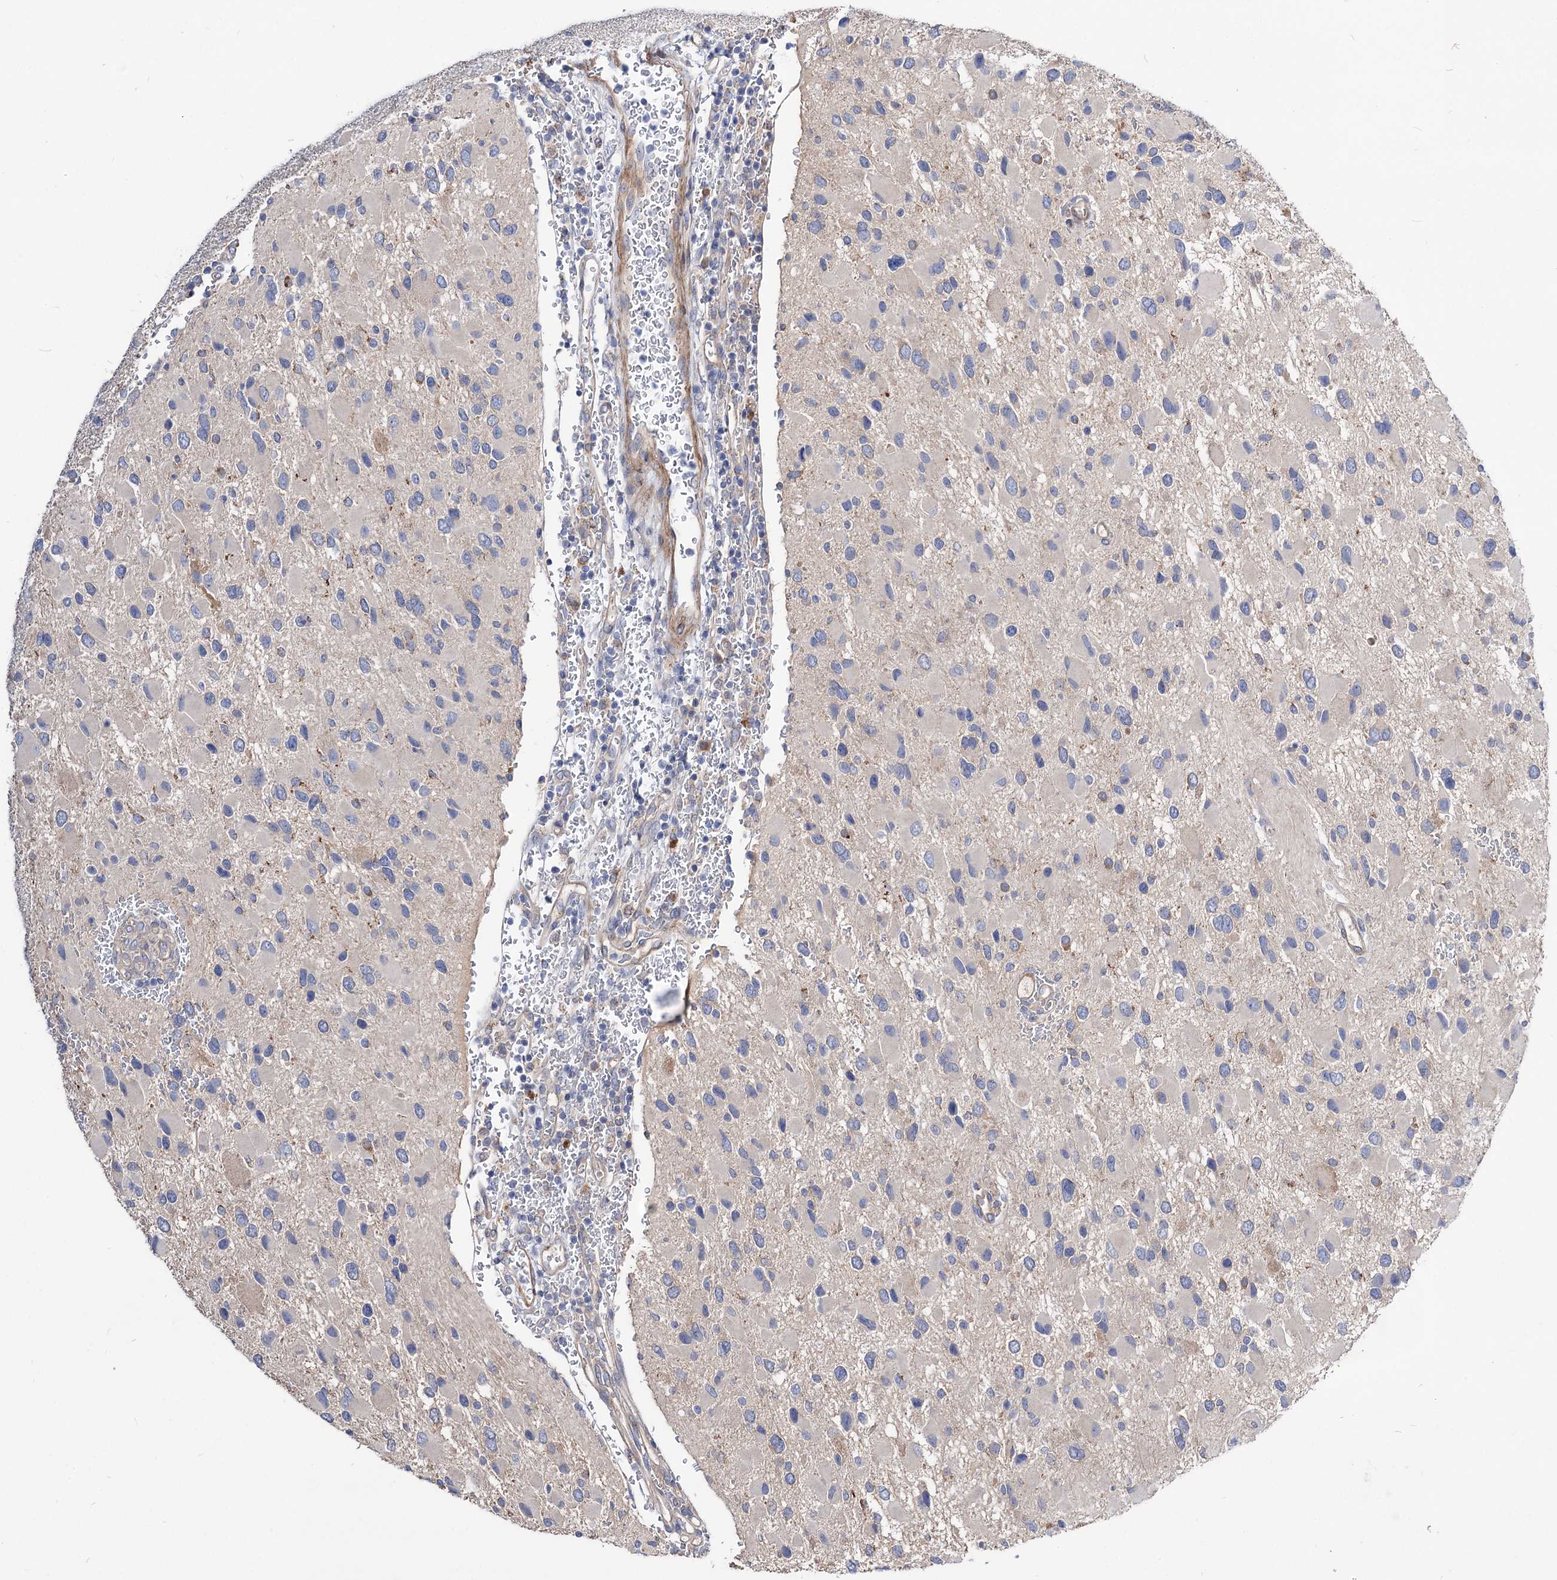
{"staining": {"intensity": "negative", "quantity": "none", "location": "none"}, "tissue": "glioma", "cell_type": "Tumor cells", "image_type": "cancer", "snomed": [{"axis": "morphology", "description": "Glioma, malignant, High grade"}, {"axis": "topography", "description": "Brain"}], "caption": "This is an immunohistochemistry (IHC) image of human malignant glioma (high-grade). There is no expression in tumor cells.", "gene": "NUDCD2", "patient": {"sex": "male", "age": 53}}